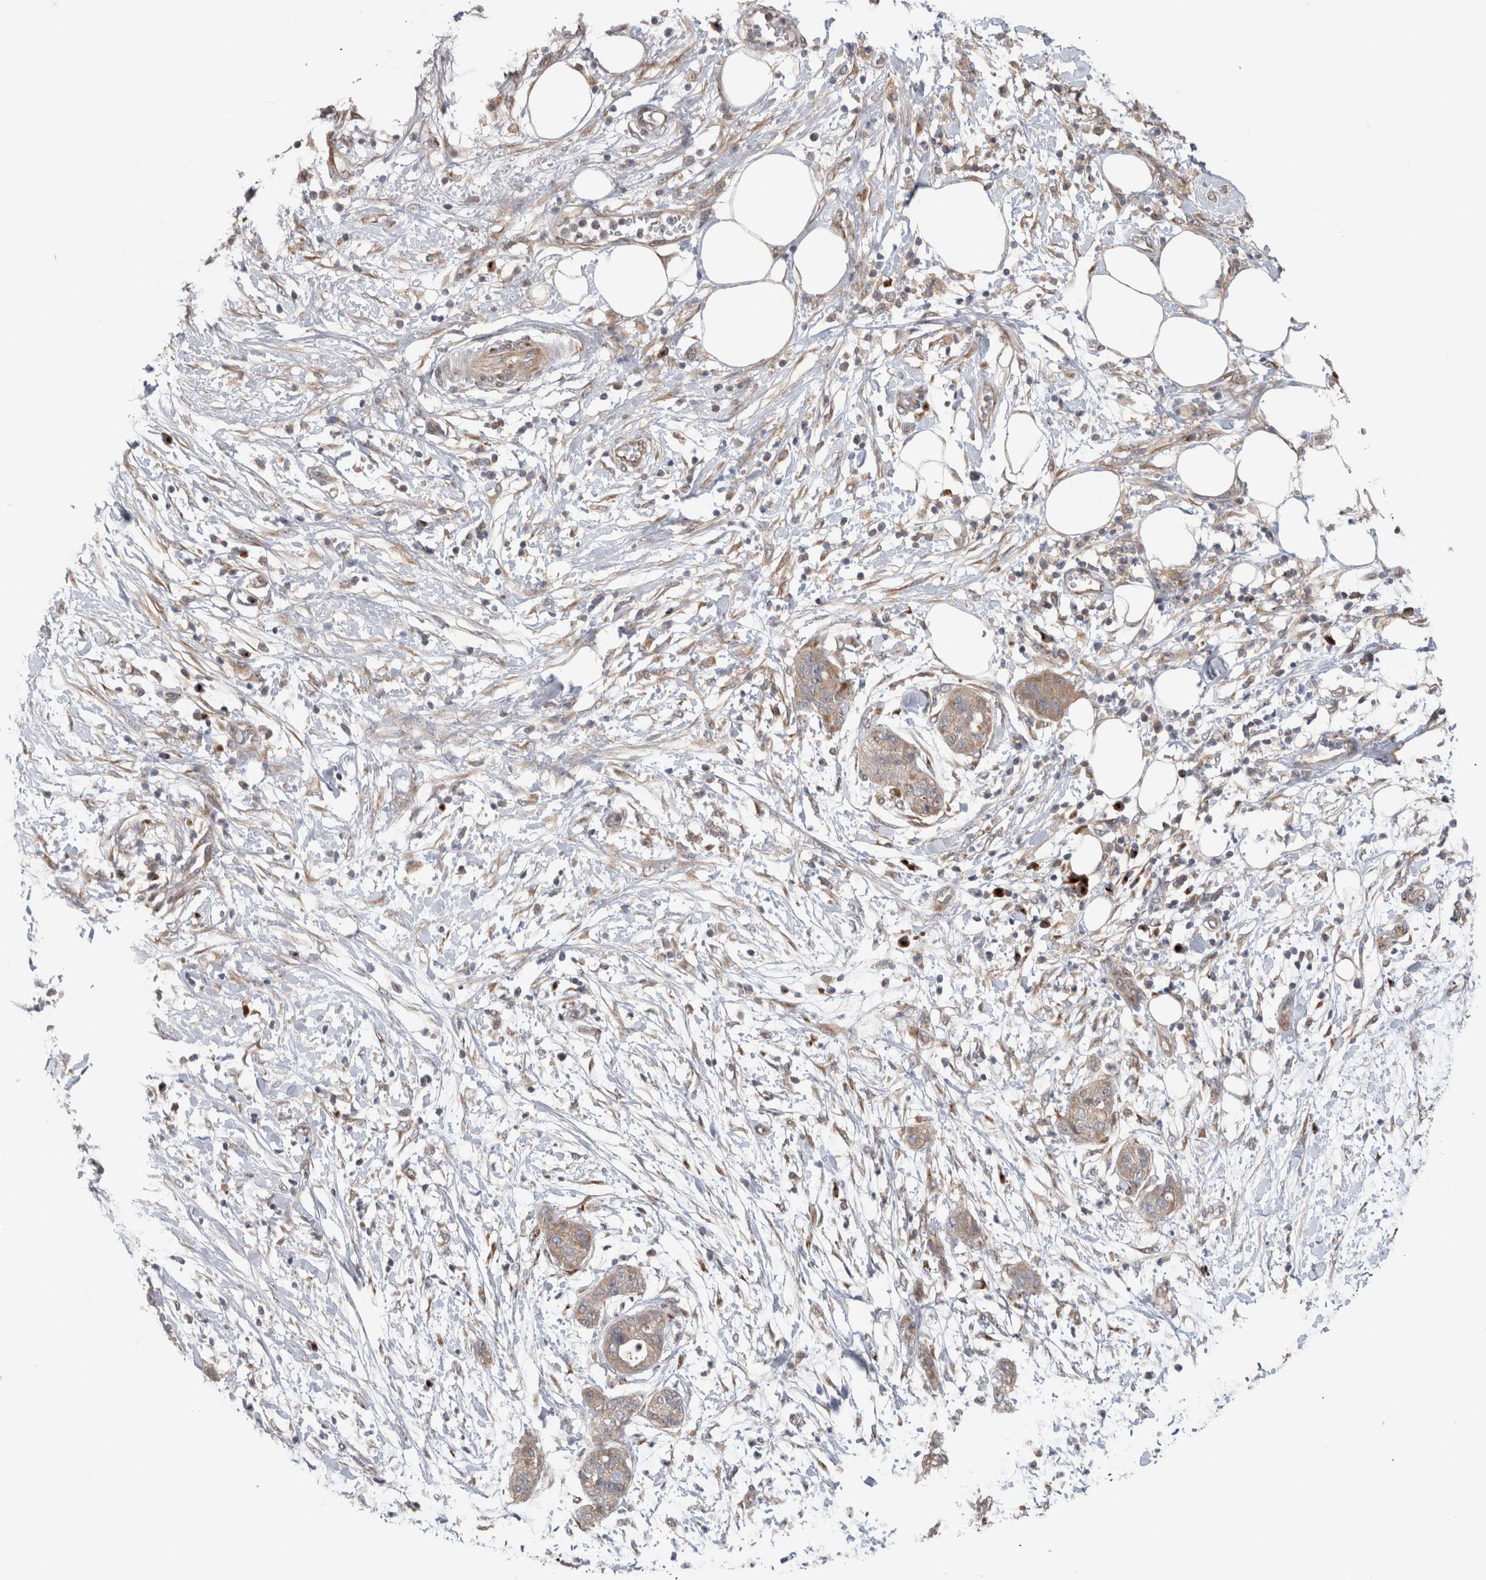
{"staining": {"intensity": "weak", "quantity": ">75%", "location": "cytoplasmic/membranous"}, "tissue": "pancreatic cancer", "cell_type": "Tumor cells", "image_type": "cancer", "snomed": [{"axis": "morphology", "description": "Adenocarcinoma, NOS"}, {"axis": "topography", "description": "Pancreas"}], "caption": "Brown immunohistochemical staining in pancreatic cancer (adenocarcinoma) reveals weak cytoplasmic/membranous positivity in approximately >75% of tumor cells. The staining is performed using DAB (3,3'-diaminobenzidine) brown chromogen to label protein expression. The nuclei are counter-stained blue using hematoxylin.", "gene": "TRIM5", "patient": {"sex": "female", "age": 78}}